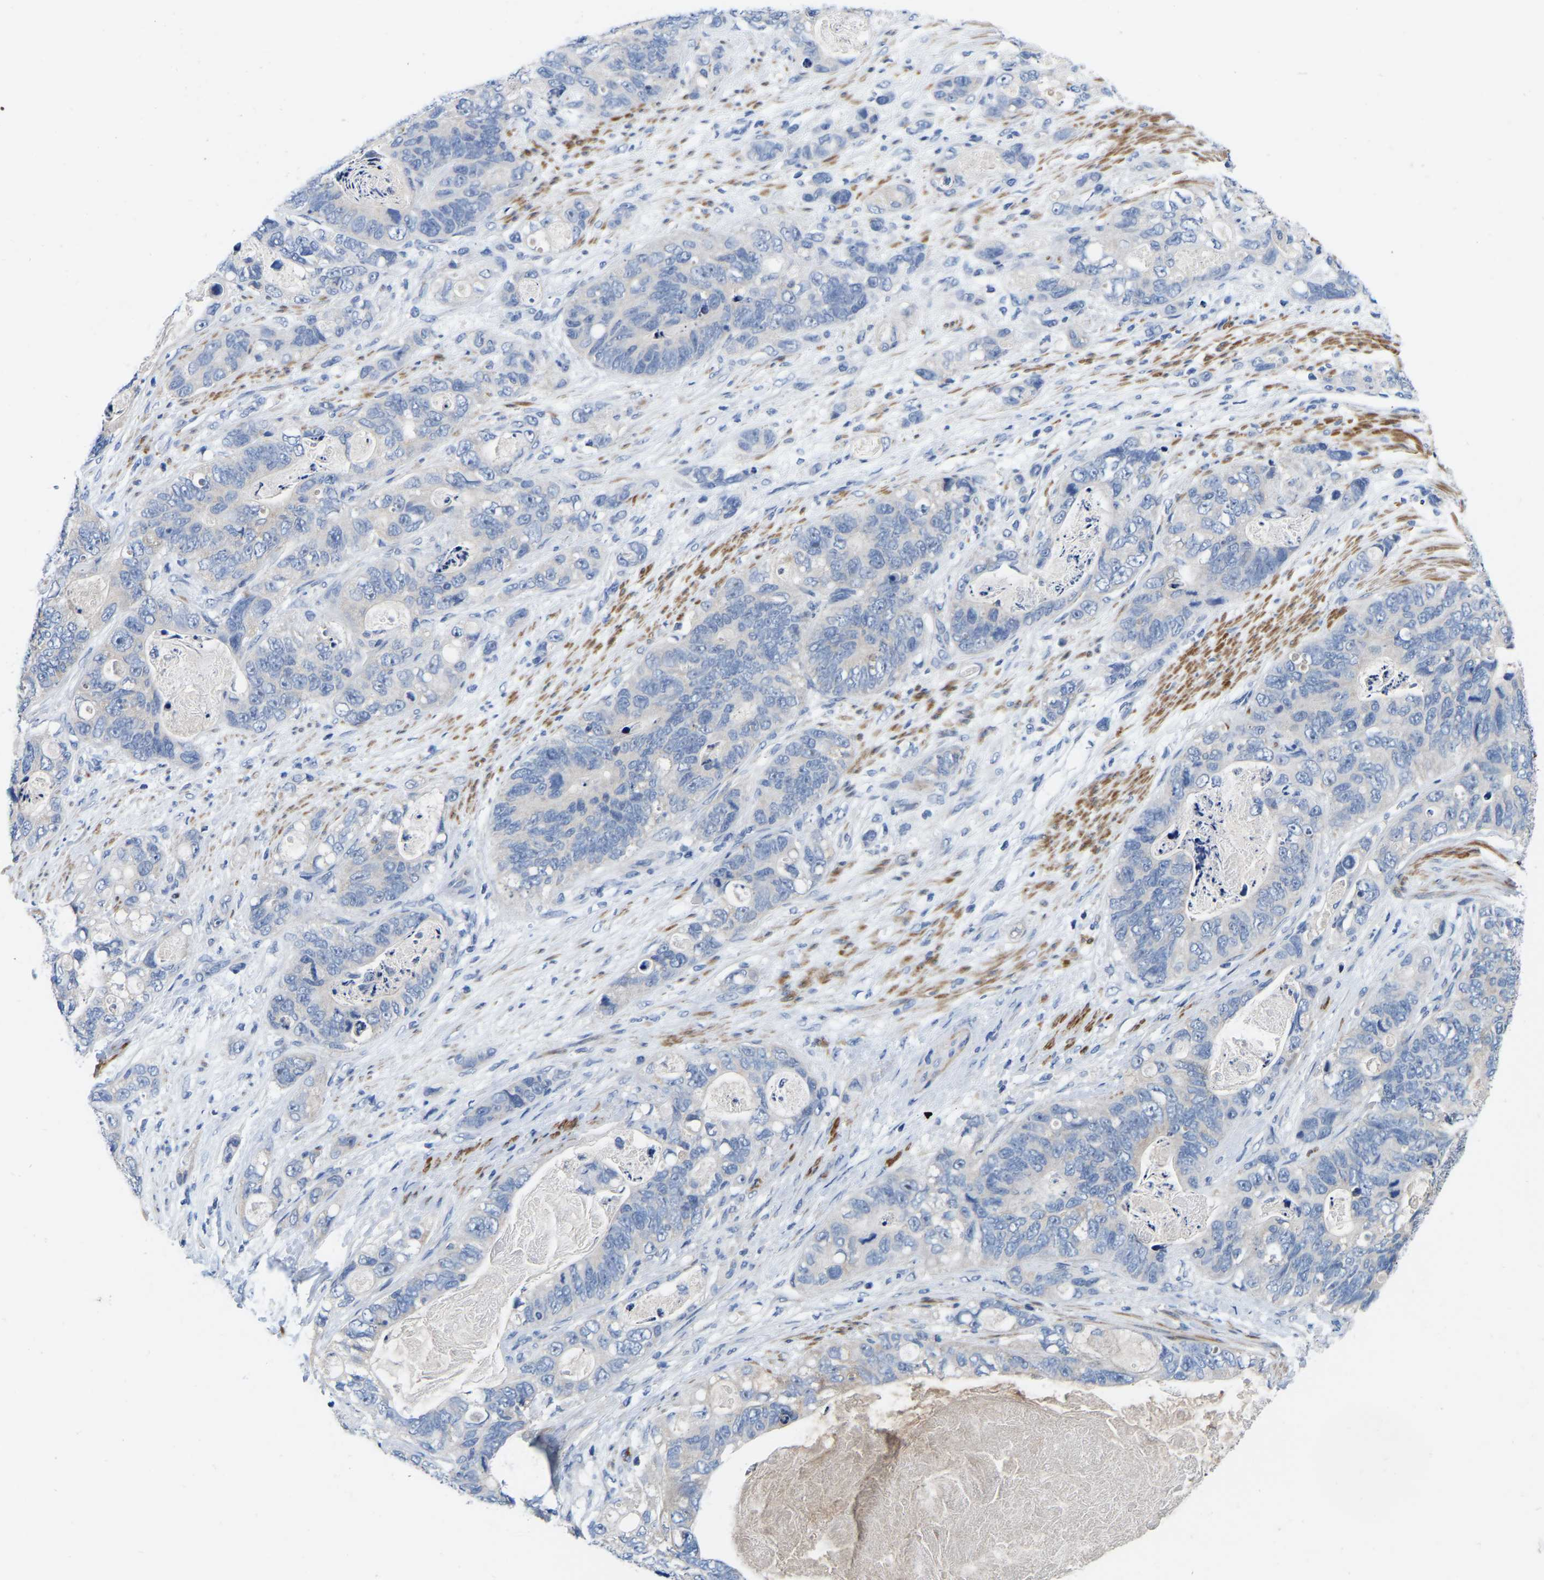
{"staining": {"intensity": "negative", "quantity": "none", "location": "none"}, "tissue": "stomach cancer", "cell_type": "Tumor cells", "image_type": "cancer", "snomed": [{"axis": "morphology", "description": "Normal tissue, NOS"}, {"axis": "morphology", "description": "Adenocarcinoma, NOS"}, {"axis": "topography", "description": "Stomach"}], "caption": "An IHC micrograph of stomach cancer (adenocarcinoma) is shown. There is no staining in tumor cells of stomach cancer (adenocarcinoma).", "gene": "RAB27B", "patient": {"sex": "female", "age": 89}}